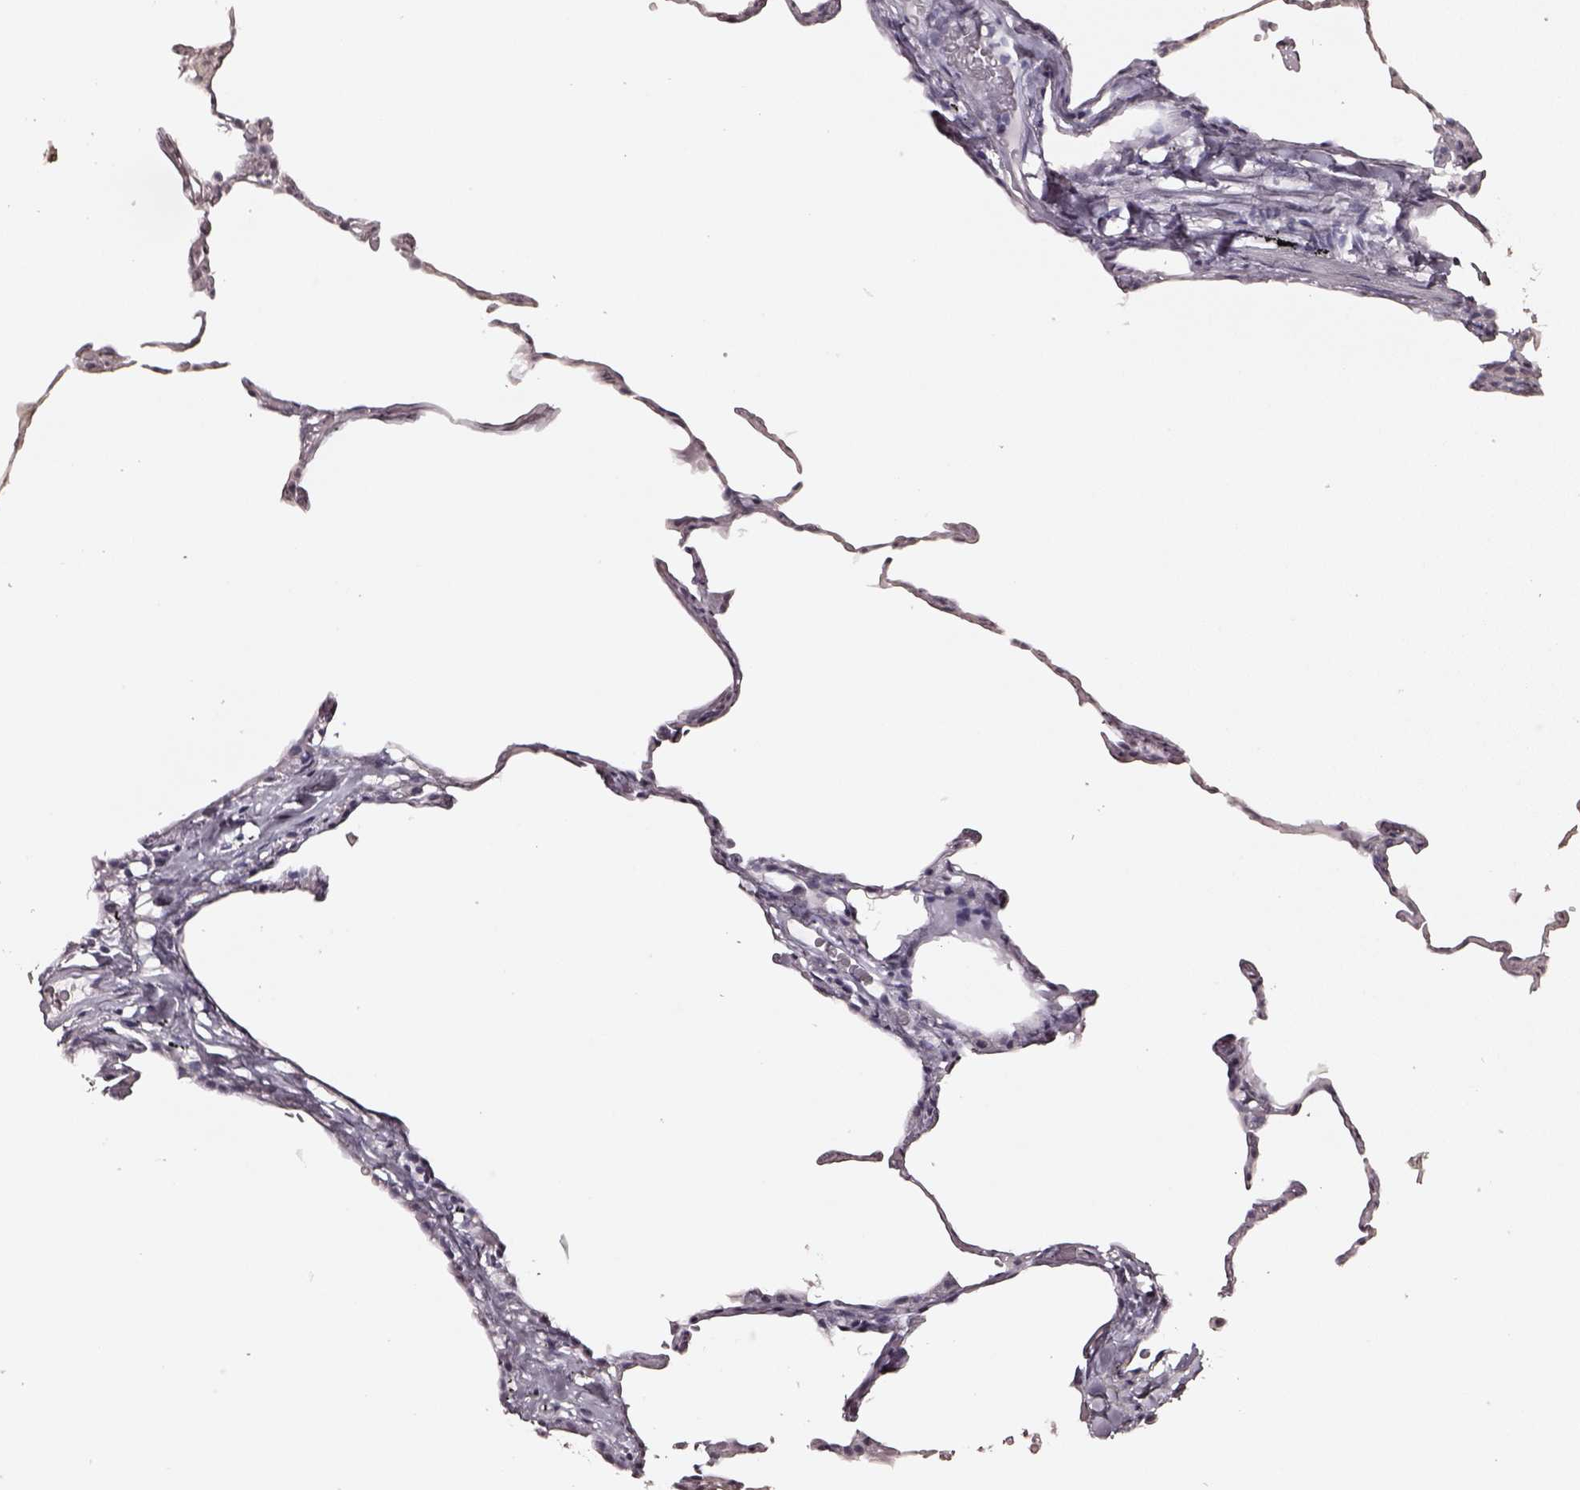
{"staining": {"intensity": "negative", "quantity": "none", "location": "none"}, "tissue": "lung", "cell_type": "Alveolar cells", "image_type": "normal", "snomed": [{"axis": "morphology", "description": "Normal tissue, NOS"}, {"axis": "topography", "description": "Lung"}], "caption": "IHC image of benign lung stained for a protein (brown), which shows no positivity in alveolar cells. Nuclei are stained in blue.", "gene": "DPEP1", "patient": {"sex": "female", "age": 57}}